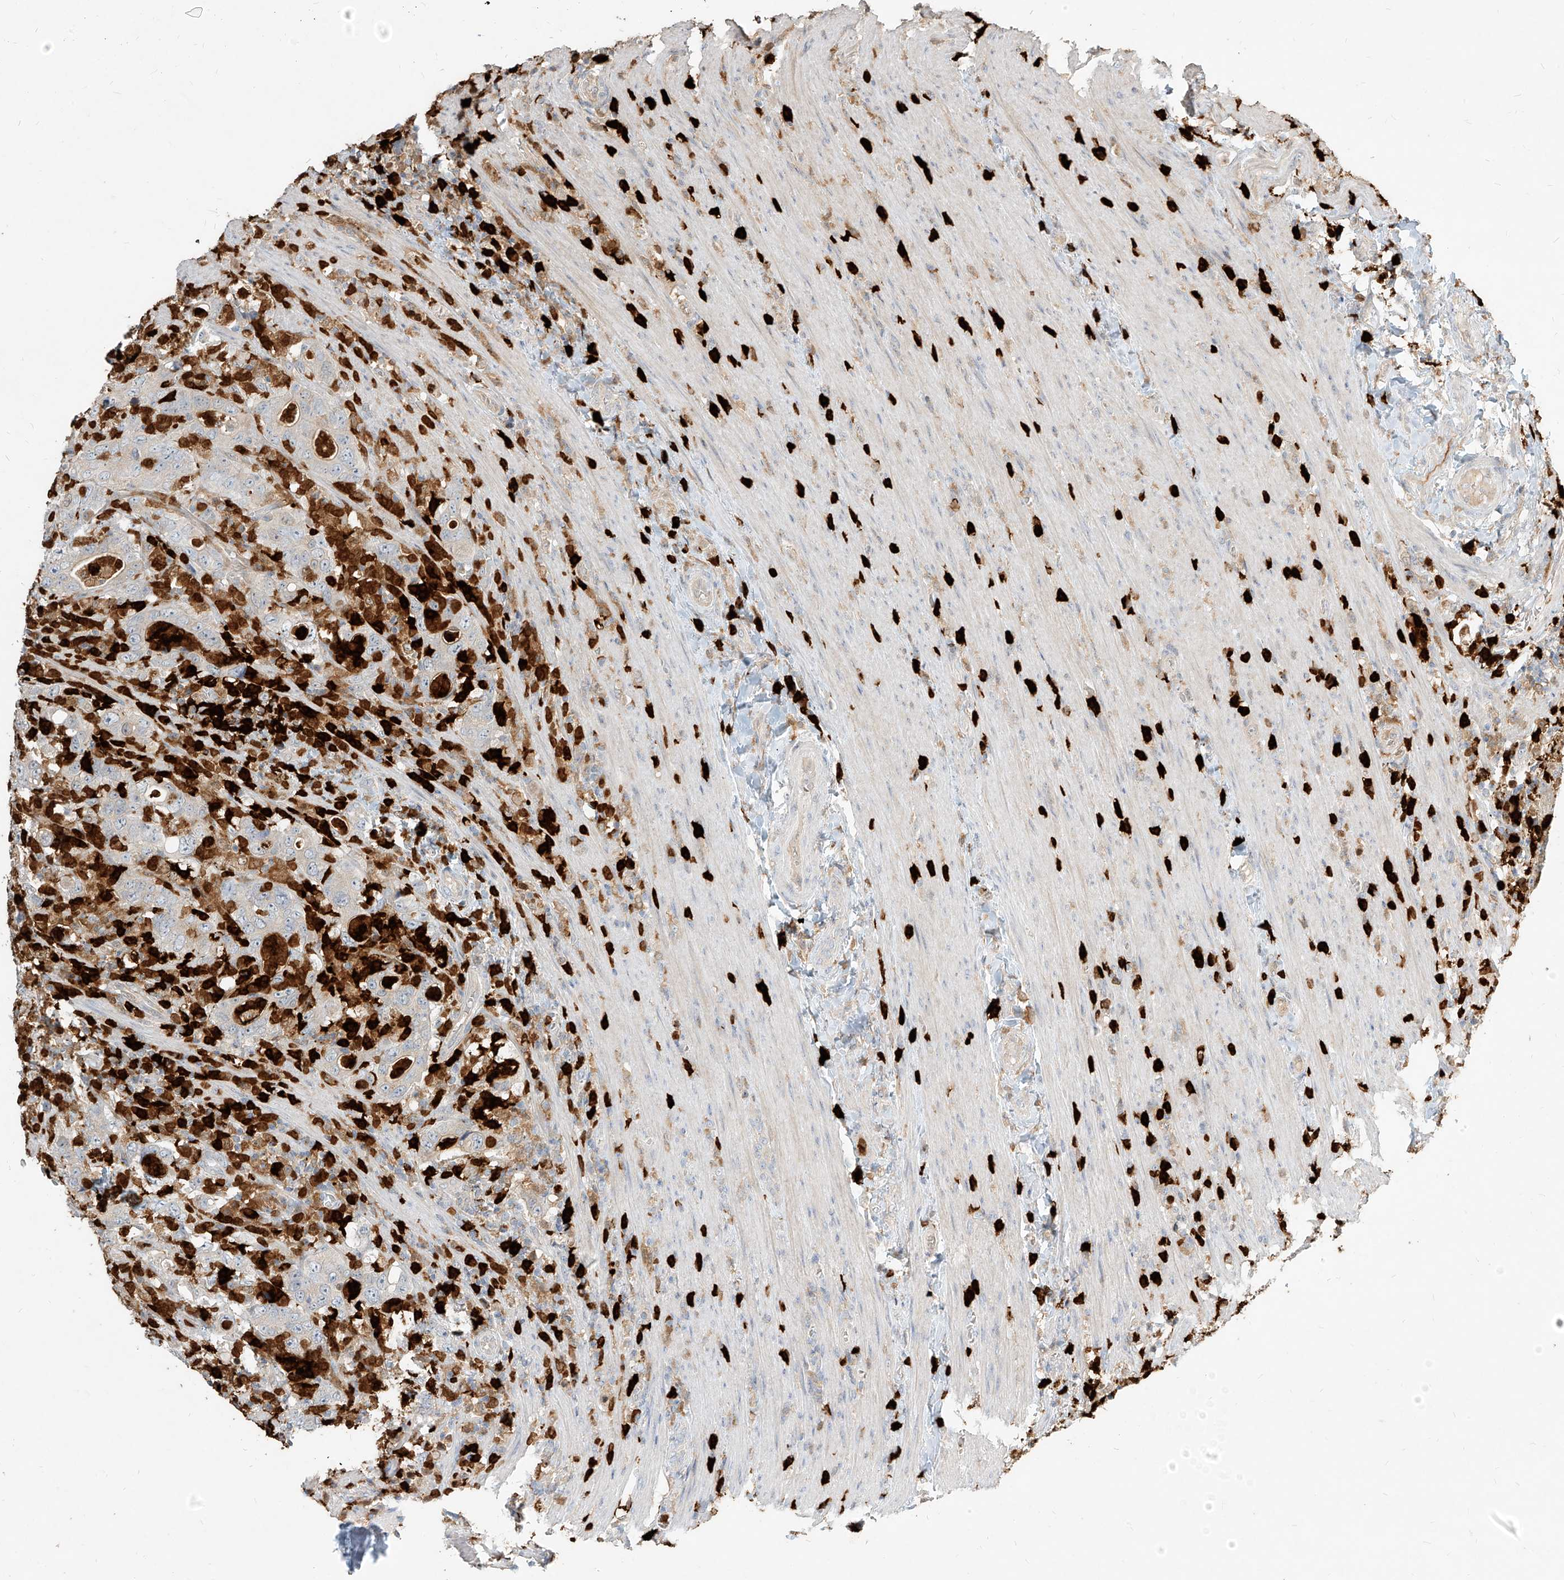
{"staining": {"intensity": "negative", "quantity": "none", "location": "none"}, "tissue": "colorectal cancer", "cell_type": "Tumor cells", "image_type": "cancer", "snomed": [{"axis": "morphology", "description": "Adenocarcinoma, NOS"}, {"axis": "topography", "description": "Colon"}], "caption": "Photomicrograph shows no protein staining in tumor cells of colorectal adenocarcinoma tissue.", "gene": "PGD", "patient": {"sex": "female", "age": 75}}